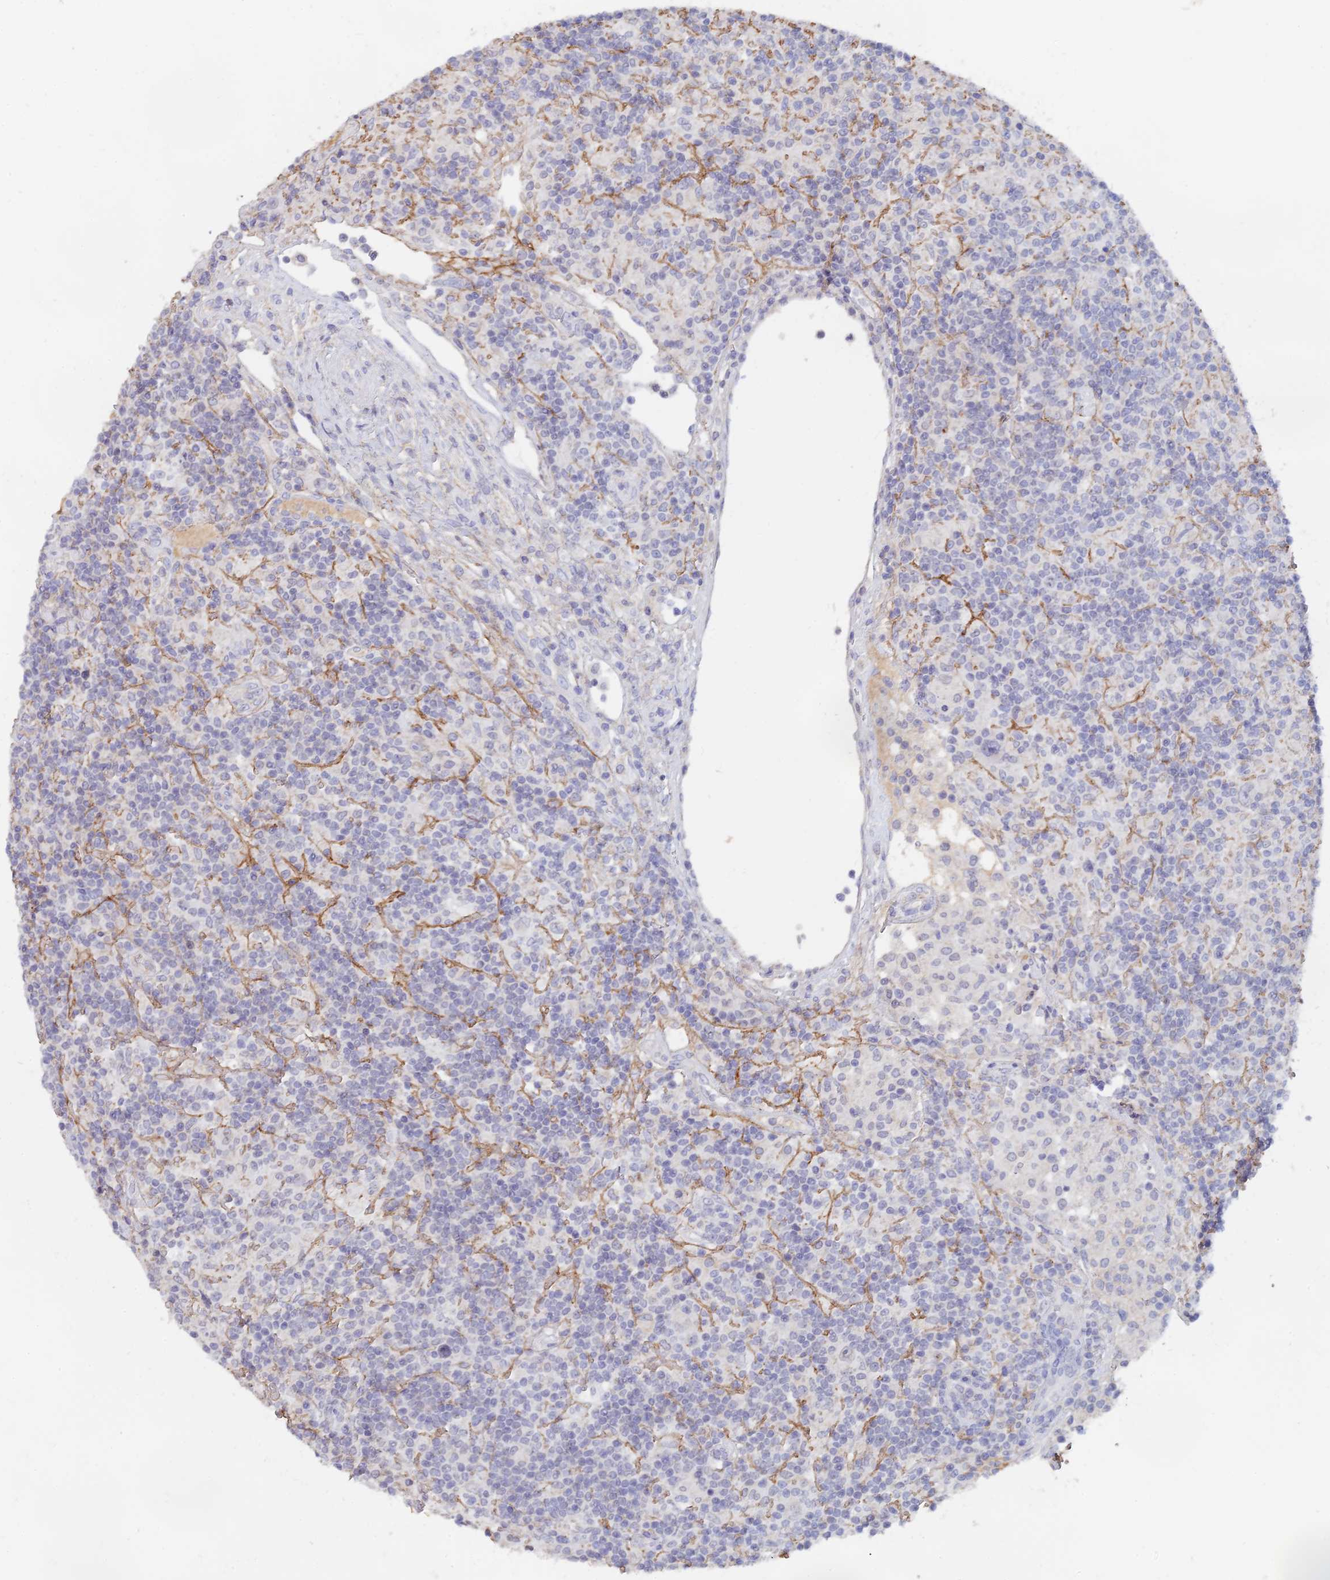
{"staining": {"intensity": "negative", "quantity": "none", "location": "none"}, "tissue": "lymphoma", "cell_type": "Tumor cells", "image_type": "cancer", "snomed": [{"axis": "morphology", "description": "Hodgkin's disease, NOS"}, {"axis": "topography", "description": "Lymph node"}], "caption": "IHC of human Hodgkin's disease demonstrates no staining in tumor cells.", "gene": "LRIF1", "patient": {"sex": "male", "age": 70}}